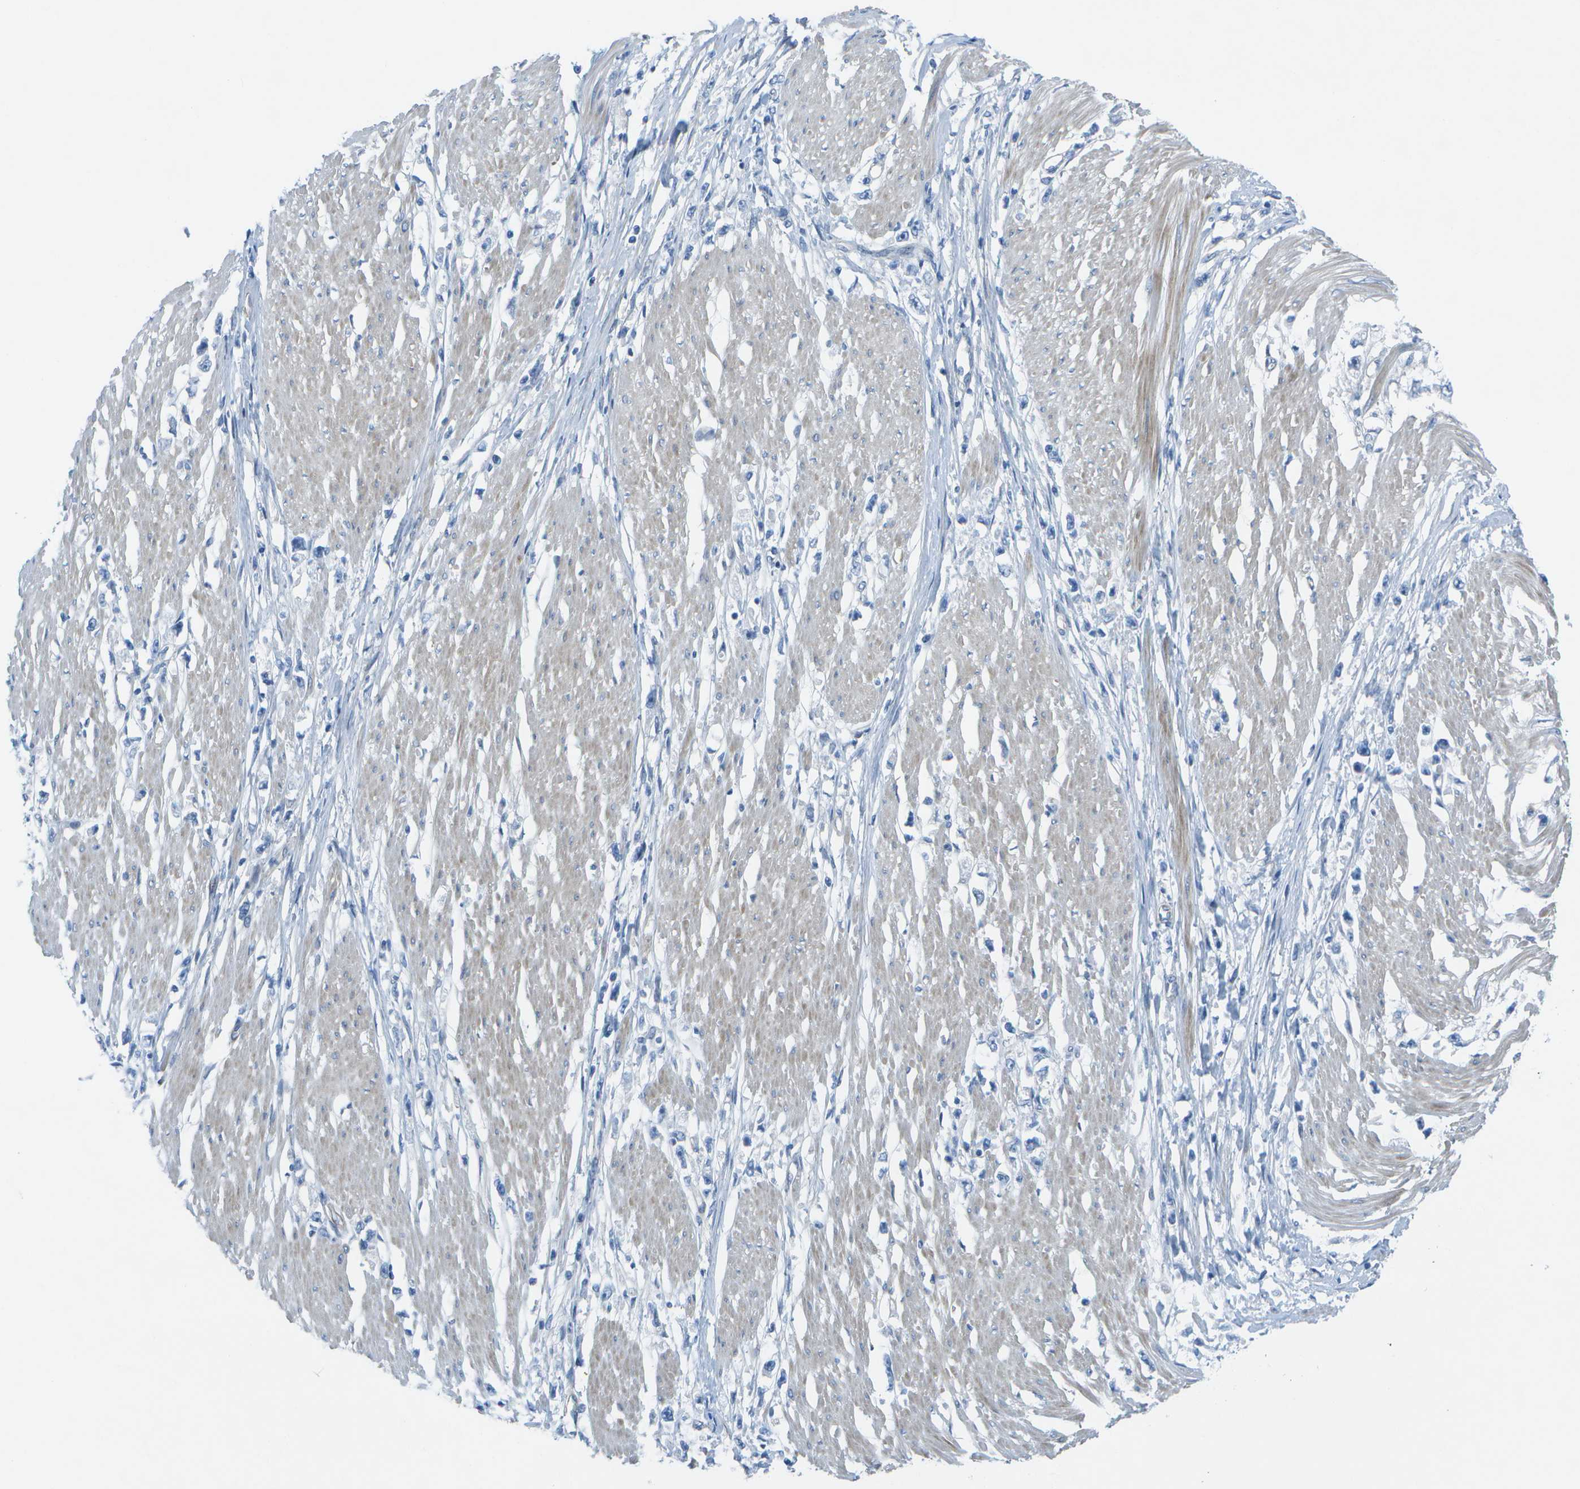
{"staining": {"intensity": "negative", "quantity": "none", "location": "none"}, "tissue": "stomach cancer", "cell_type": "Tumor cells", "image_type": "cancer", "snomed": [{"axis": "morphology", "description": "Adenocarcinoma, NOS"}, {"axis": "topography", "description": "Stomach"}], "caption": "This is a histopathology image of immunohistochemistry staining of stomach adenocarcinoma, which shows no staining in tumor cells. (Stains: DAB (3,3'-diaminobenzidine) IHC with hematoxylin counter stain, Microscopy: brightfield microscopy at high magnification).", "gene": "SORBS3", "patient": {"sex": "female", "age": 59}}